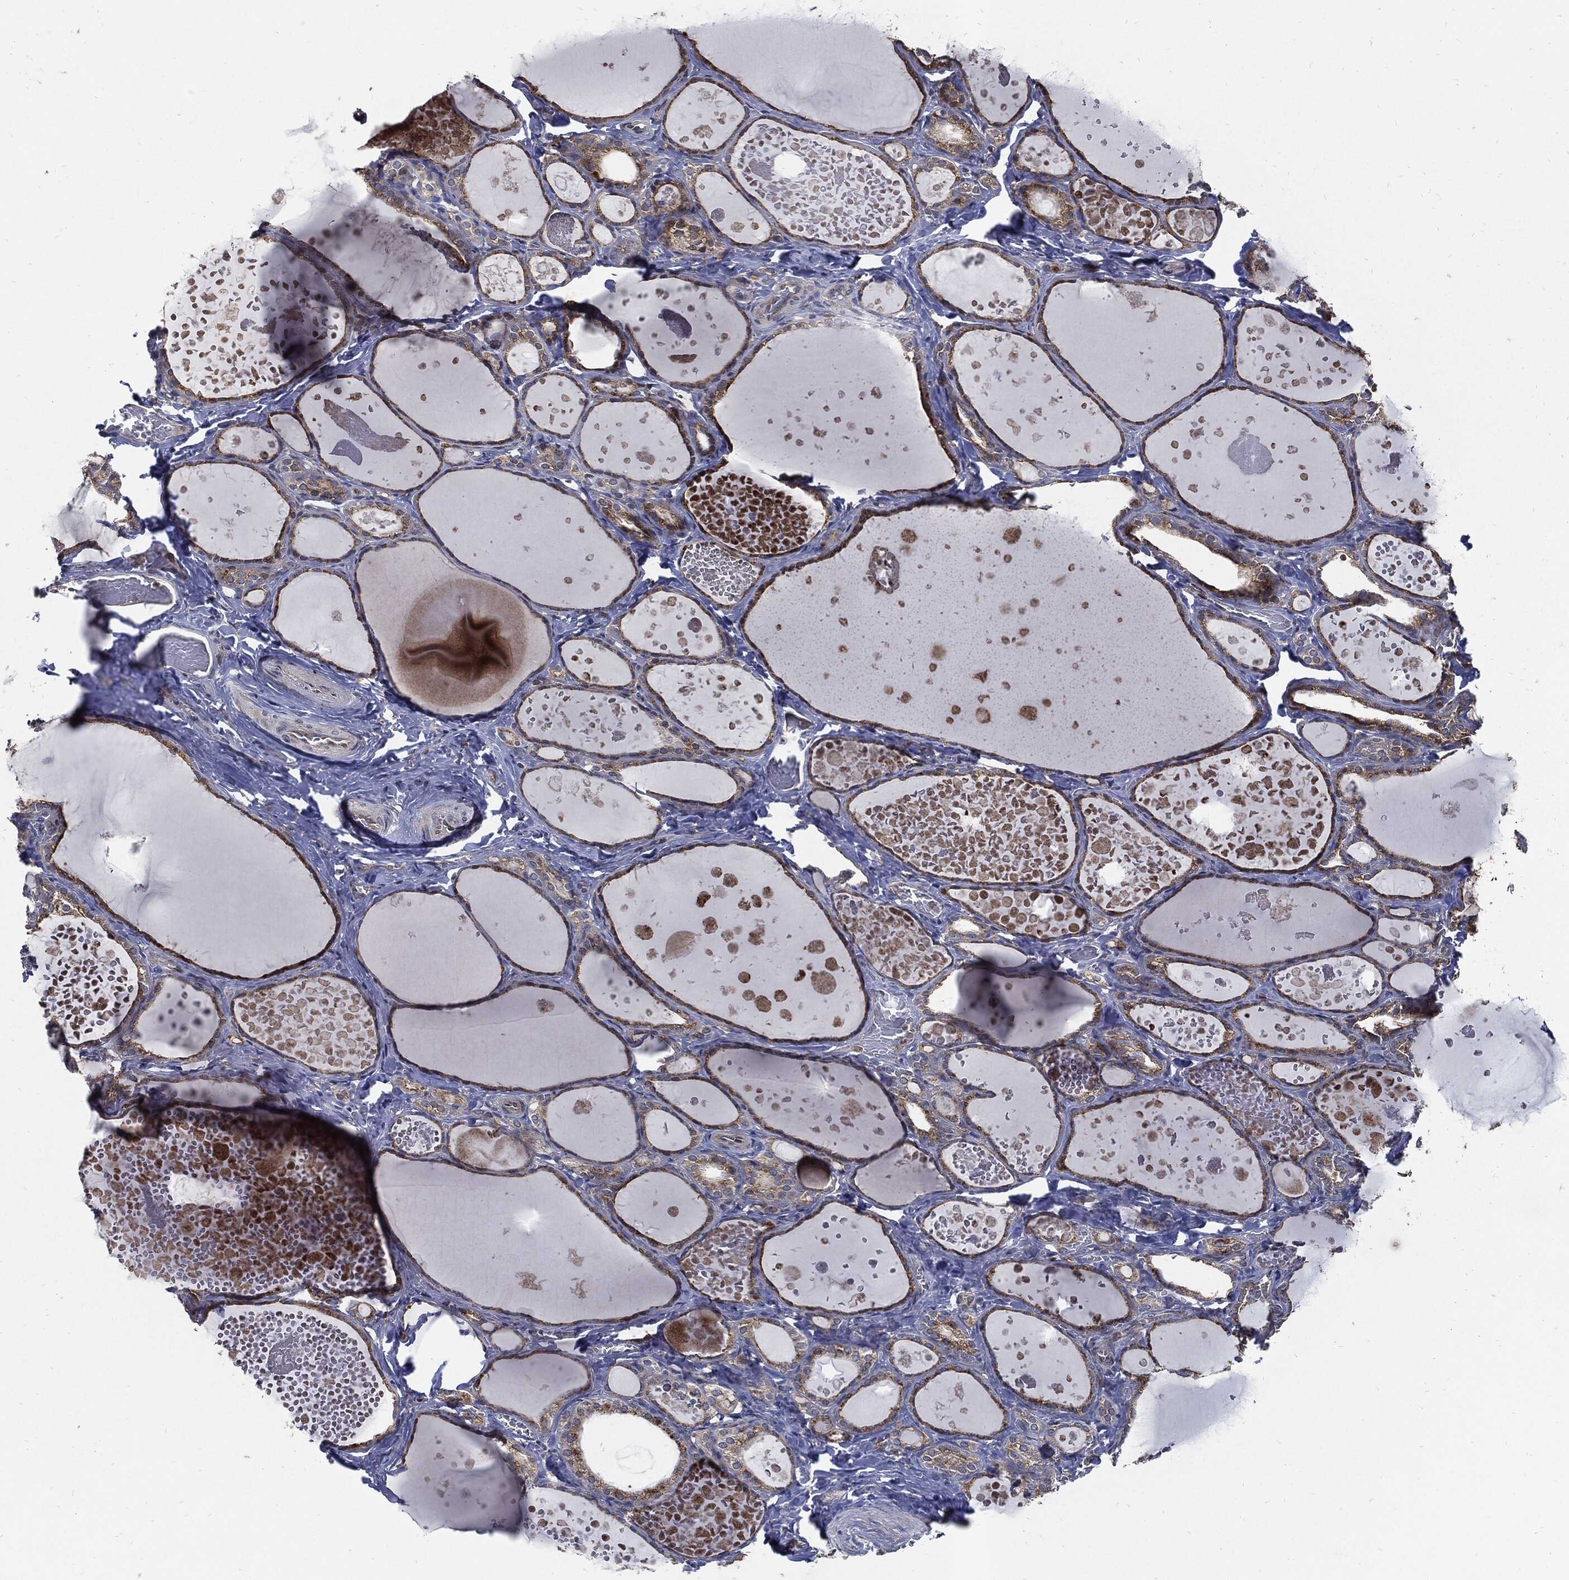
{"staining": {"intensity": "moderate", "quantity": ">75%", "location": "cytoplasmic/membranous"}, "tissue": "thyroid gland", "cell_type": "Glandular cells", "image_type": "normal", "snomed": [{"axis": "morphology", "description": "Normal tissue, NOS"}, {"axis": "topography", "description": "Thyroid gland"}], "caption": "A medium amount of moderate cytoplasmic/membranous positivity is identified in approximately >75% of glandular cells in benign thyroid gland. The protein of interest is stained brown, and the nuclei are stained in blue (DAB IHC with brightfield microscopy, high magnification).", "gene": "SLC31A2", "patient": {"sex": "female", "age": 56}}